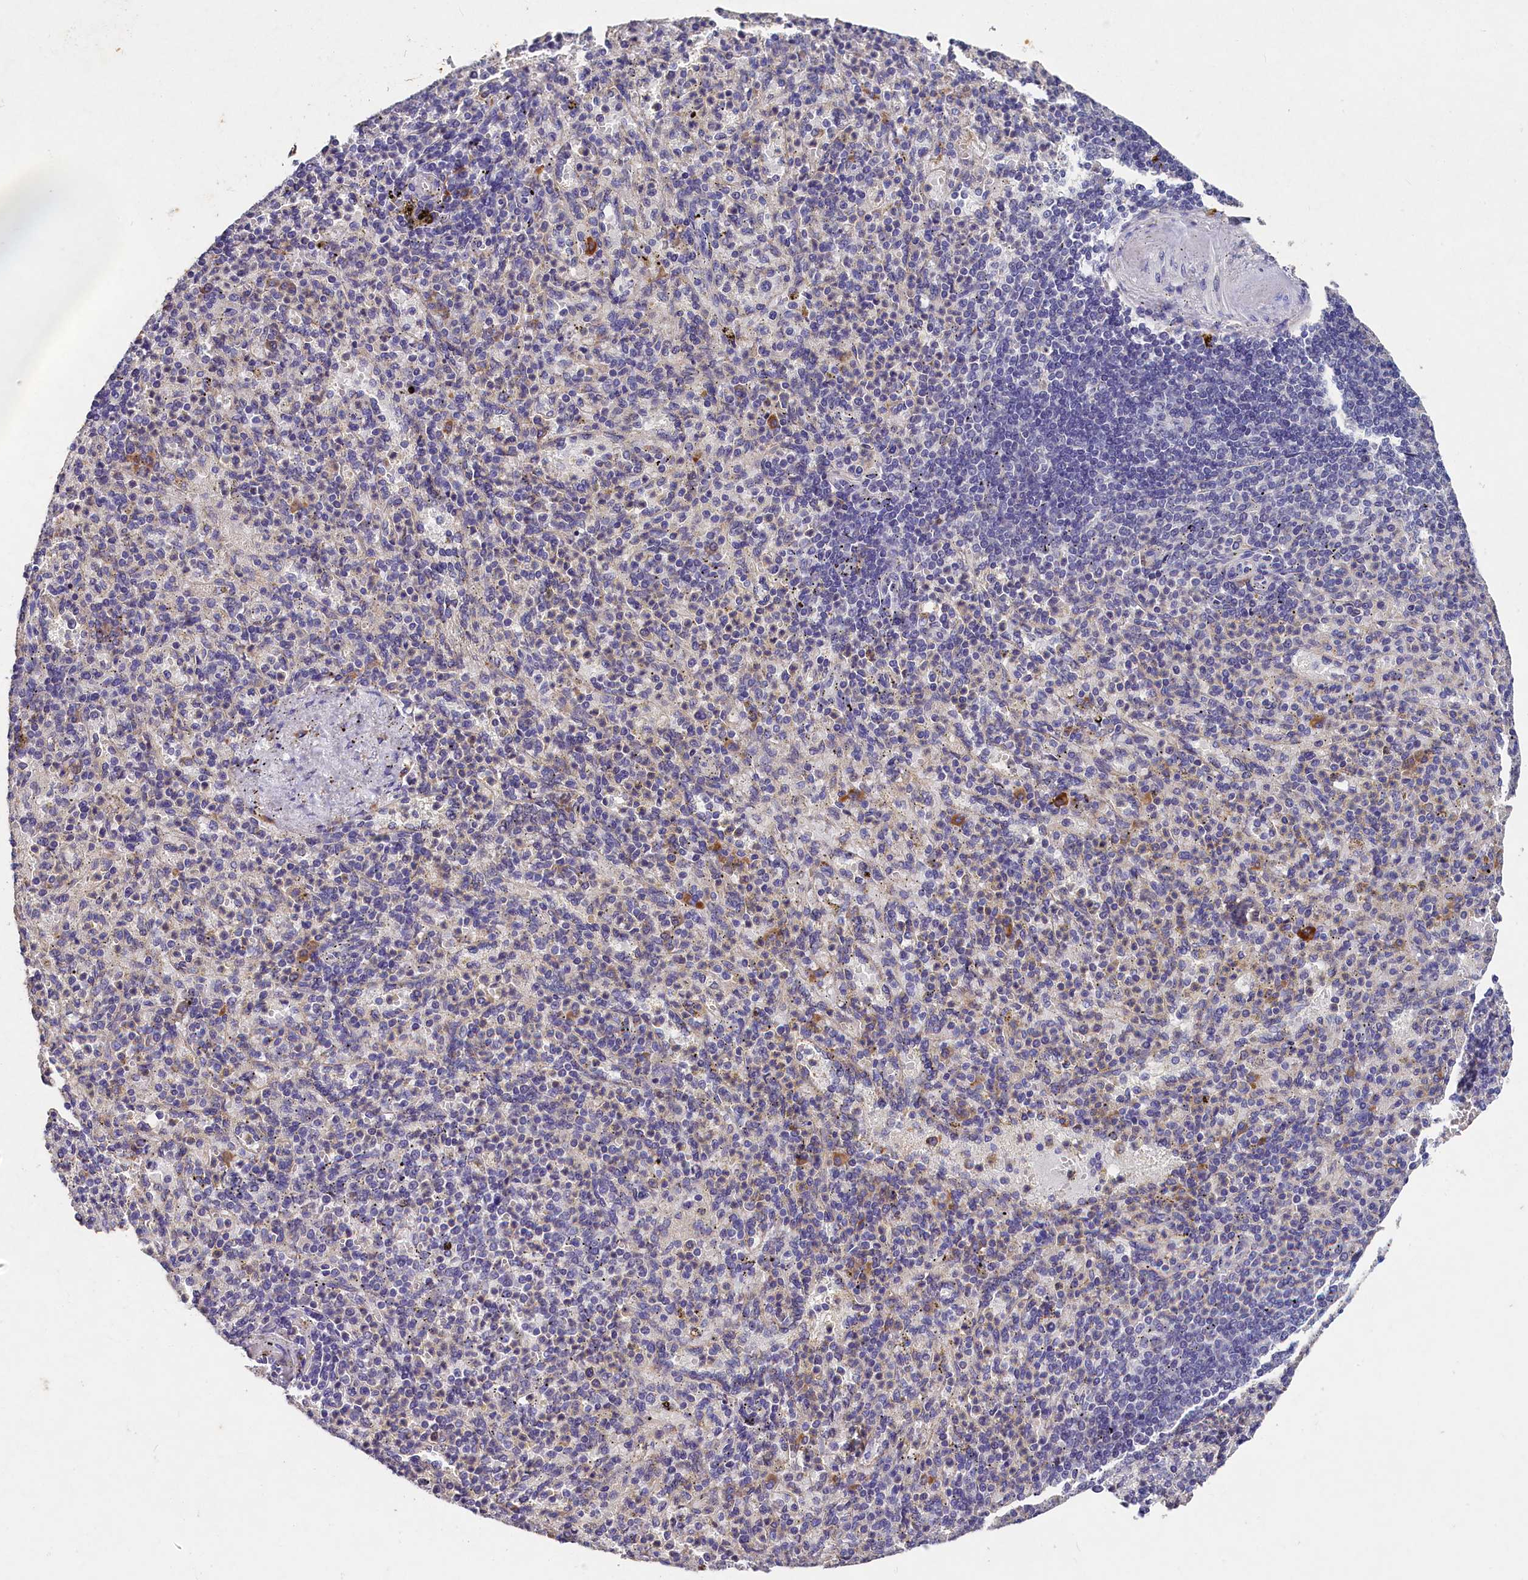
{"staining": {"intensity": "weak", "quantity": "<25%", "location": "cytoplasmic/membranous"}, "tissue": "spleen", "cell_type": "Cells in red pulp", "image_type": "normal", "snomed": [{"axis": "morphology", "description": "Normal tissue, NOS"}, {"axis": "topography", "description": "Spleen"}], "caption": "An image of human spleen is negative for staining in cells in red pulp. (Brightfield microscopy of DAB (3,3'-diaminobenzidine) IHC at high magnification).", "gene": "ST7L", "patient": {"sex": "female", "age": 74}}